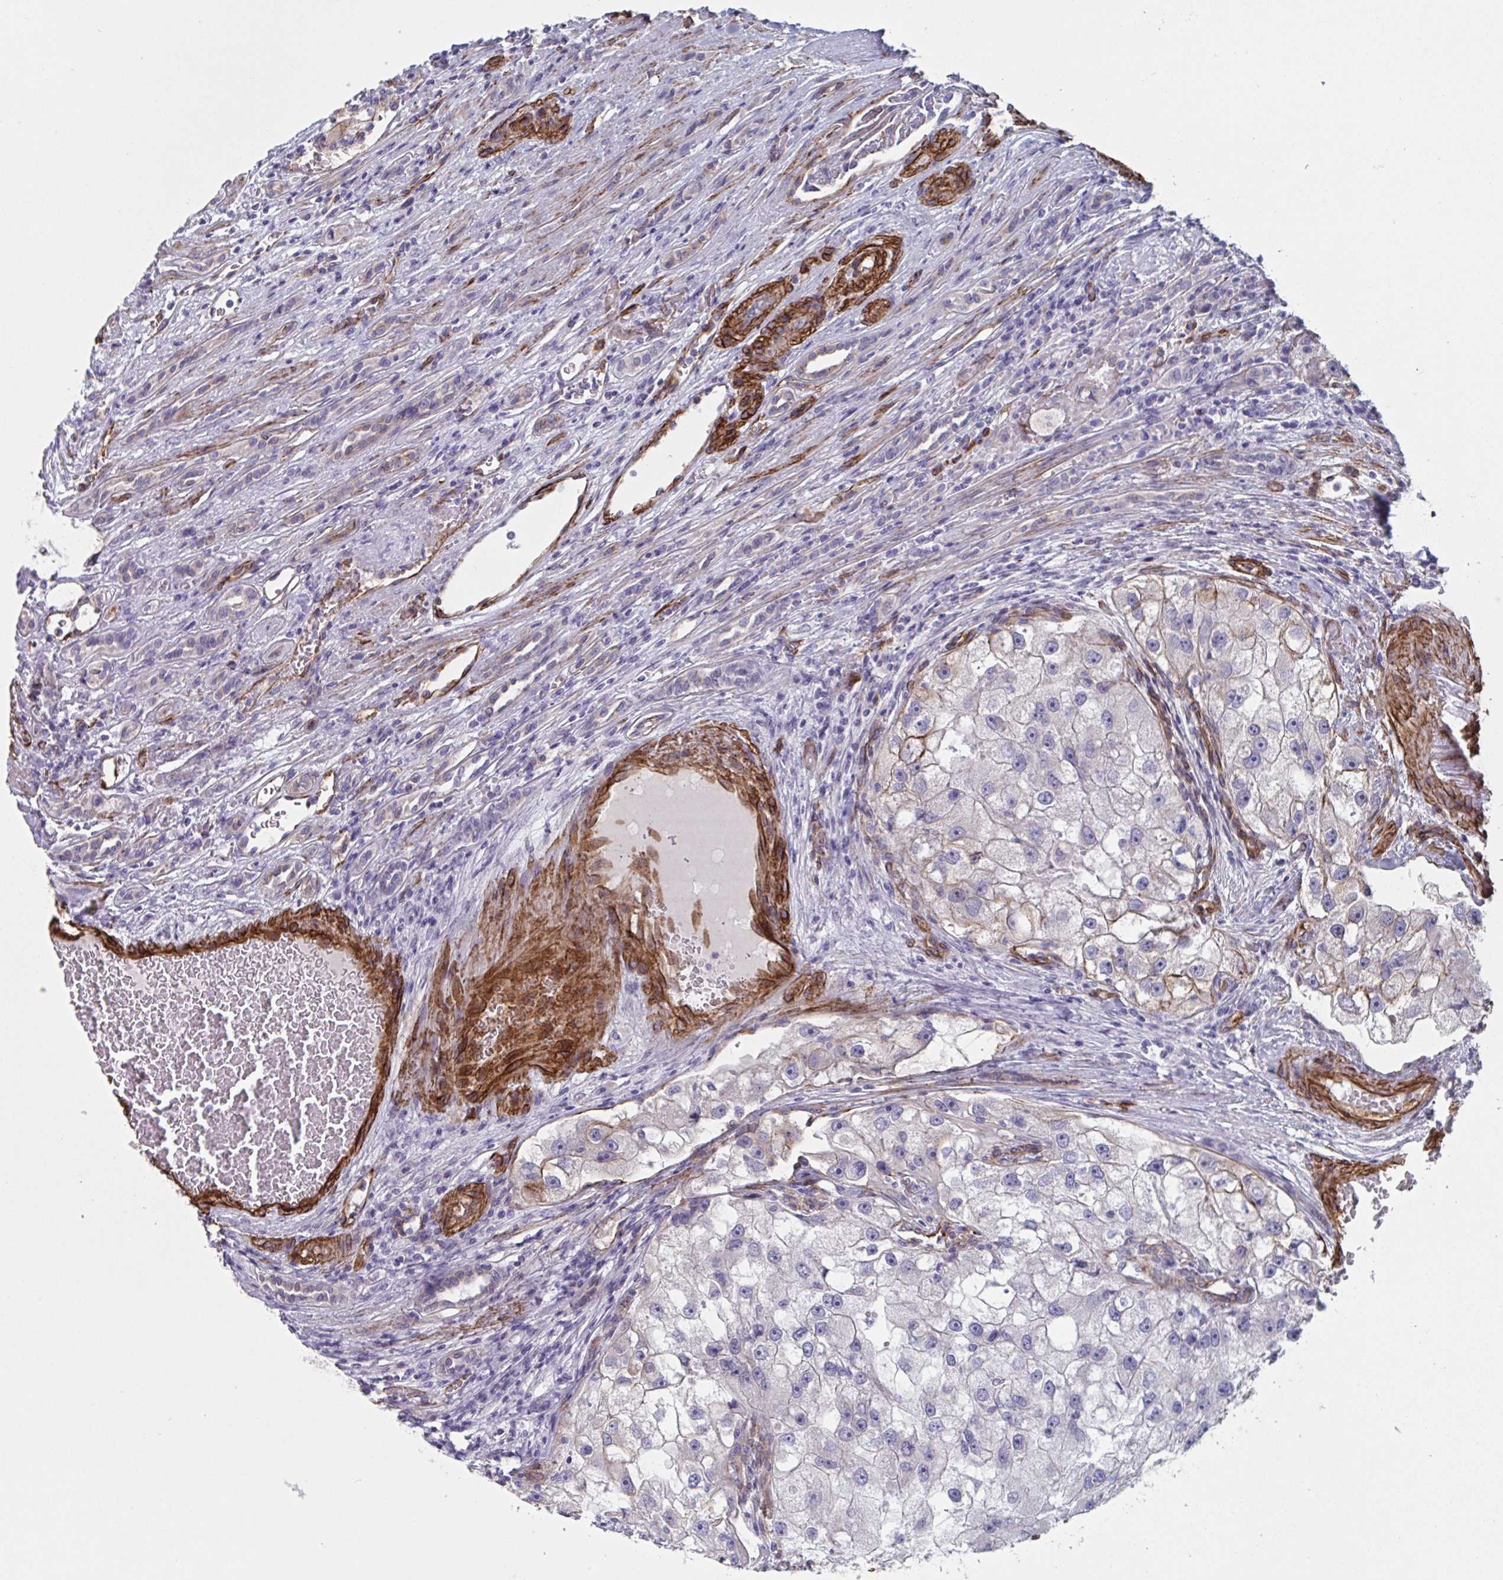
{"staining": {"intensity": "negative", "quantity": "none", "location": "none"}, "tissue": "renal cancer", "cell_type": "Tumor cells", "image_type": "cancer", "snomed": [{"axis": "morphology", "description": "Adenocarcinoma, NOS"}, {"axis": "topography", "description": "Kidney"}], "caption": "Renal cancer (adenocarcinoma) was stained to show a protein in brown. There is no significant positivity in tumor cells. The staining is performed using DAB (3,3'-diaminobenzidine) brown chromogen with nuclei counter-stained in using hematoxylin.", "gene": "CITED4", "patient": {"sex": "male", "age": 63}}